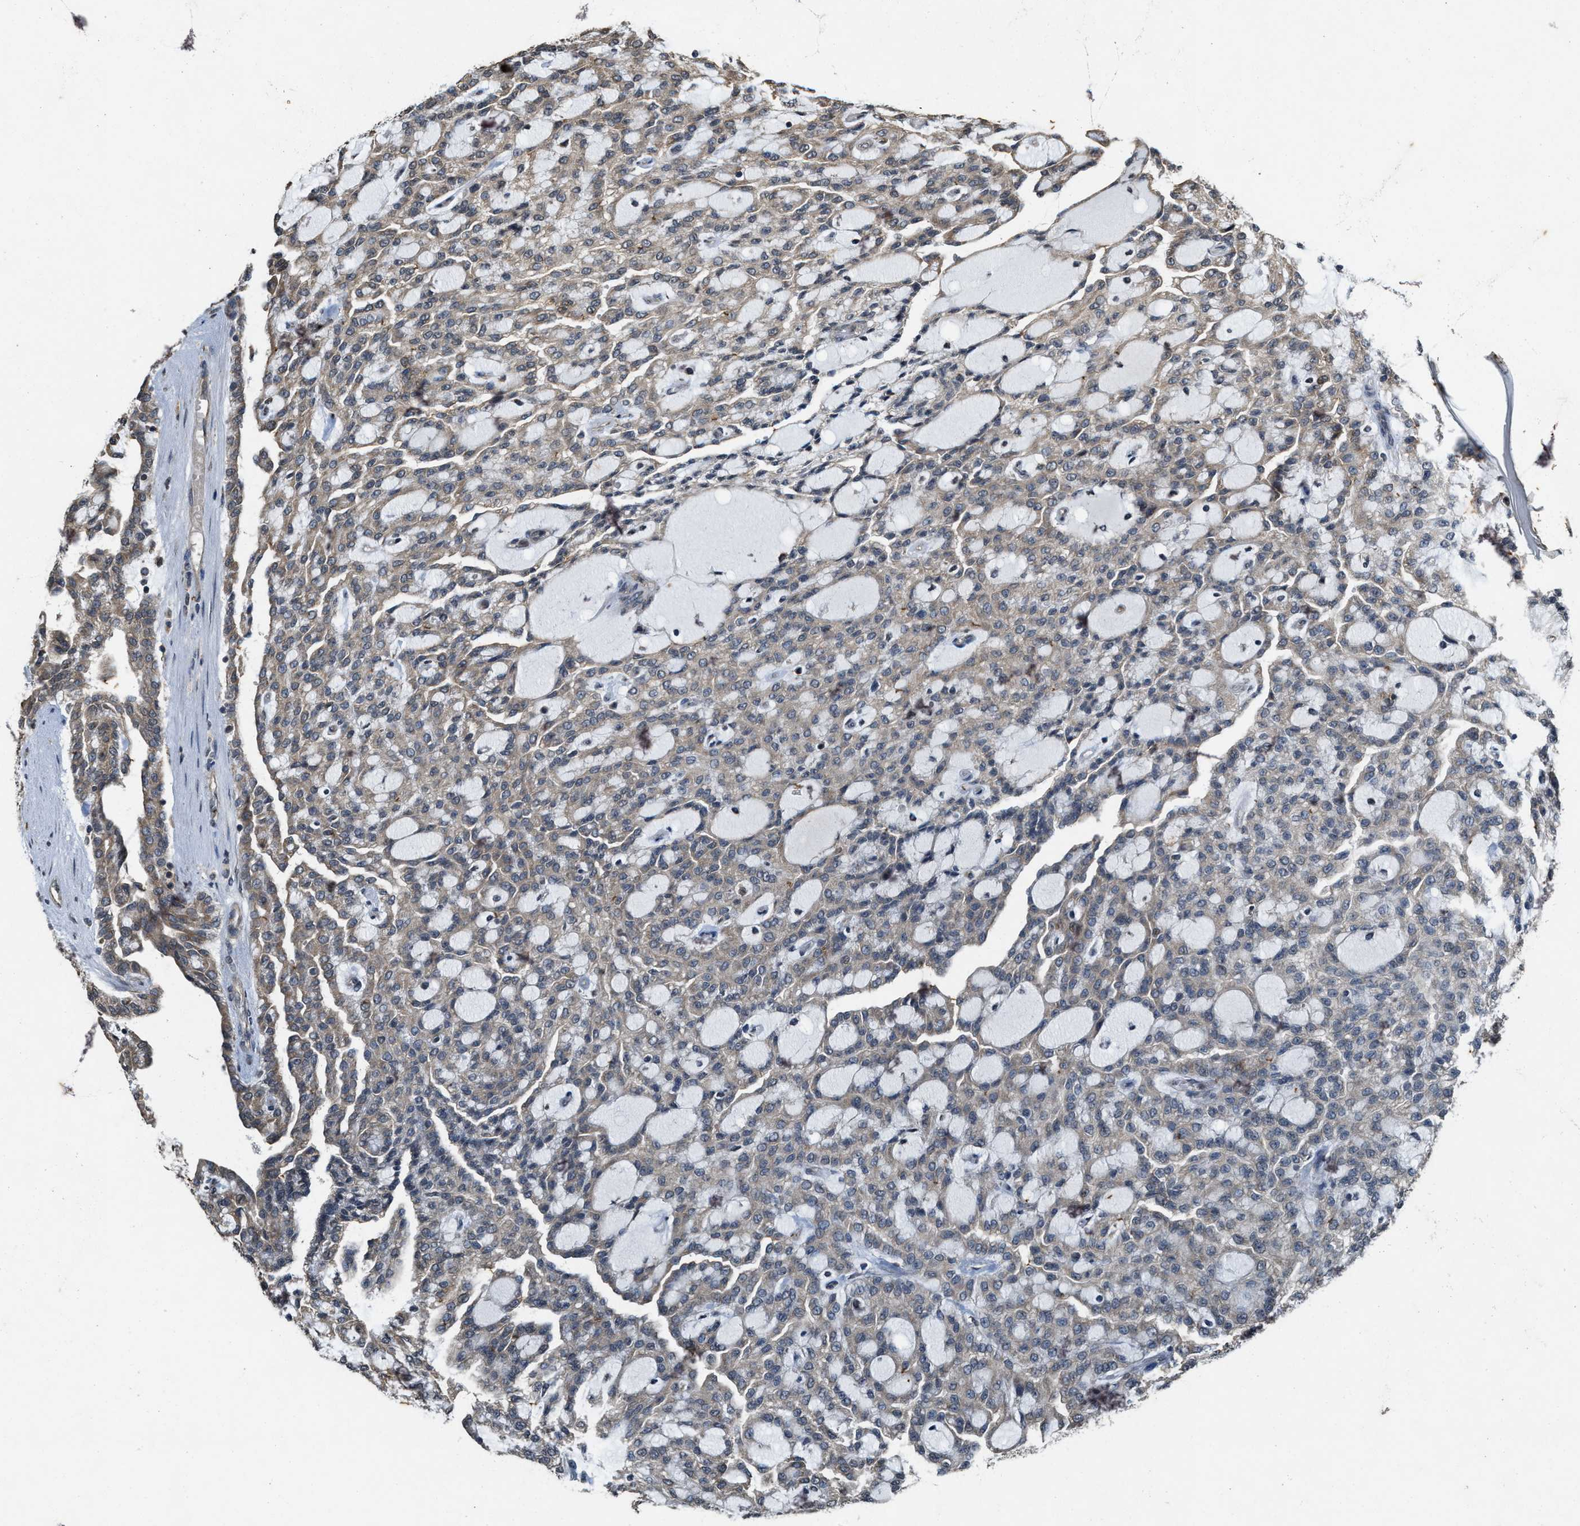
{"staining": {"intensity": "weak", "quantity": "25%-75%", "location": "cytoplasmic/membranous"}, "tissue": "renal cancer", "cell_type": "Tumor cells", "image_type": "cancer", "snomed": [{"axis": "morphology", "description": "Adenocarcinoma, NOS"}, {"axis": "topography", "description": "Kidney"}], "caption": "Tumor cells show weak cytoplasmic/membranous staining in about 25%-75% of cells in renal adenocarcinoma.", "gene": "KIF21A", "patient": {"sex": "male", "age": 63}}